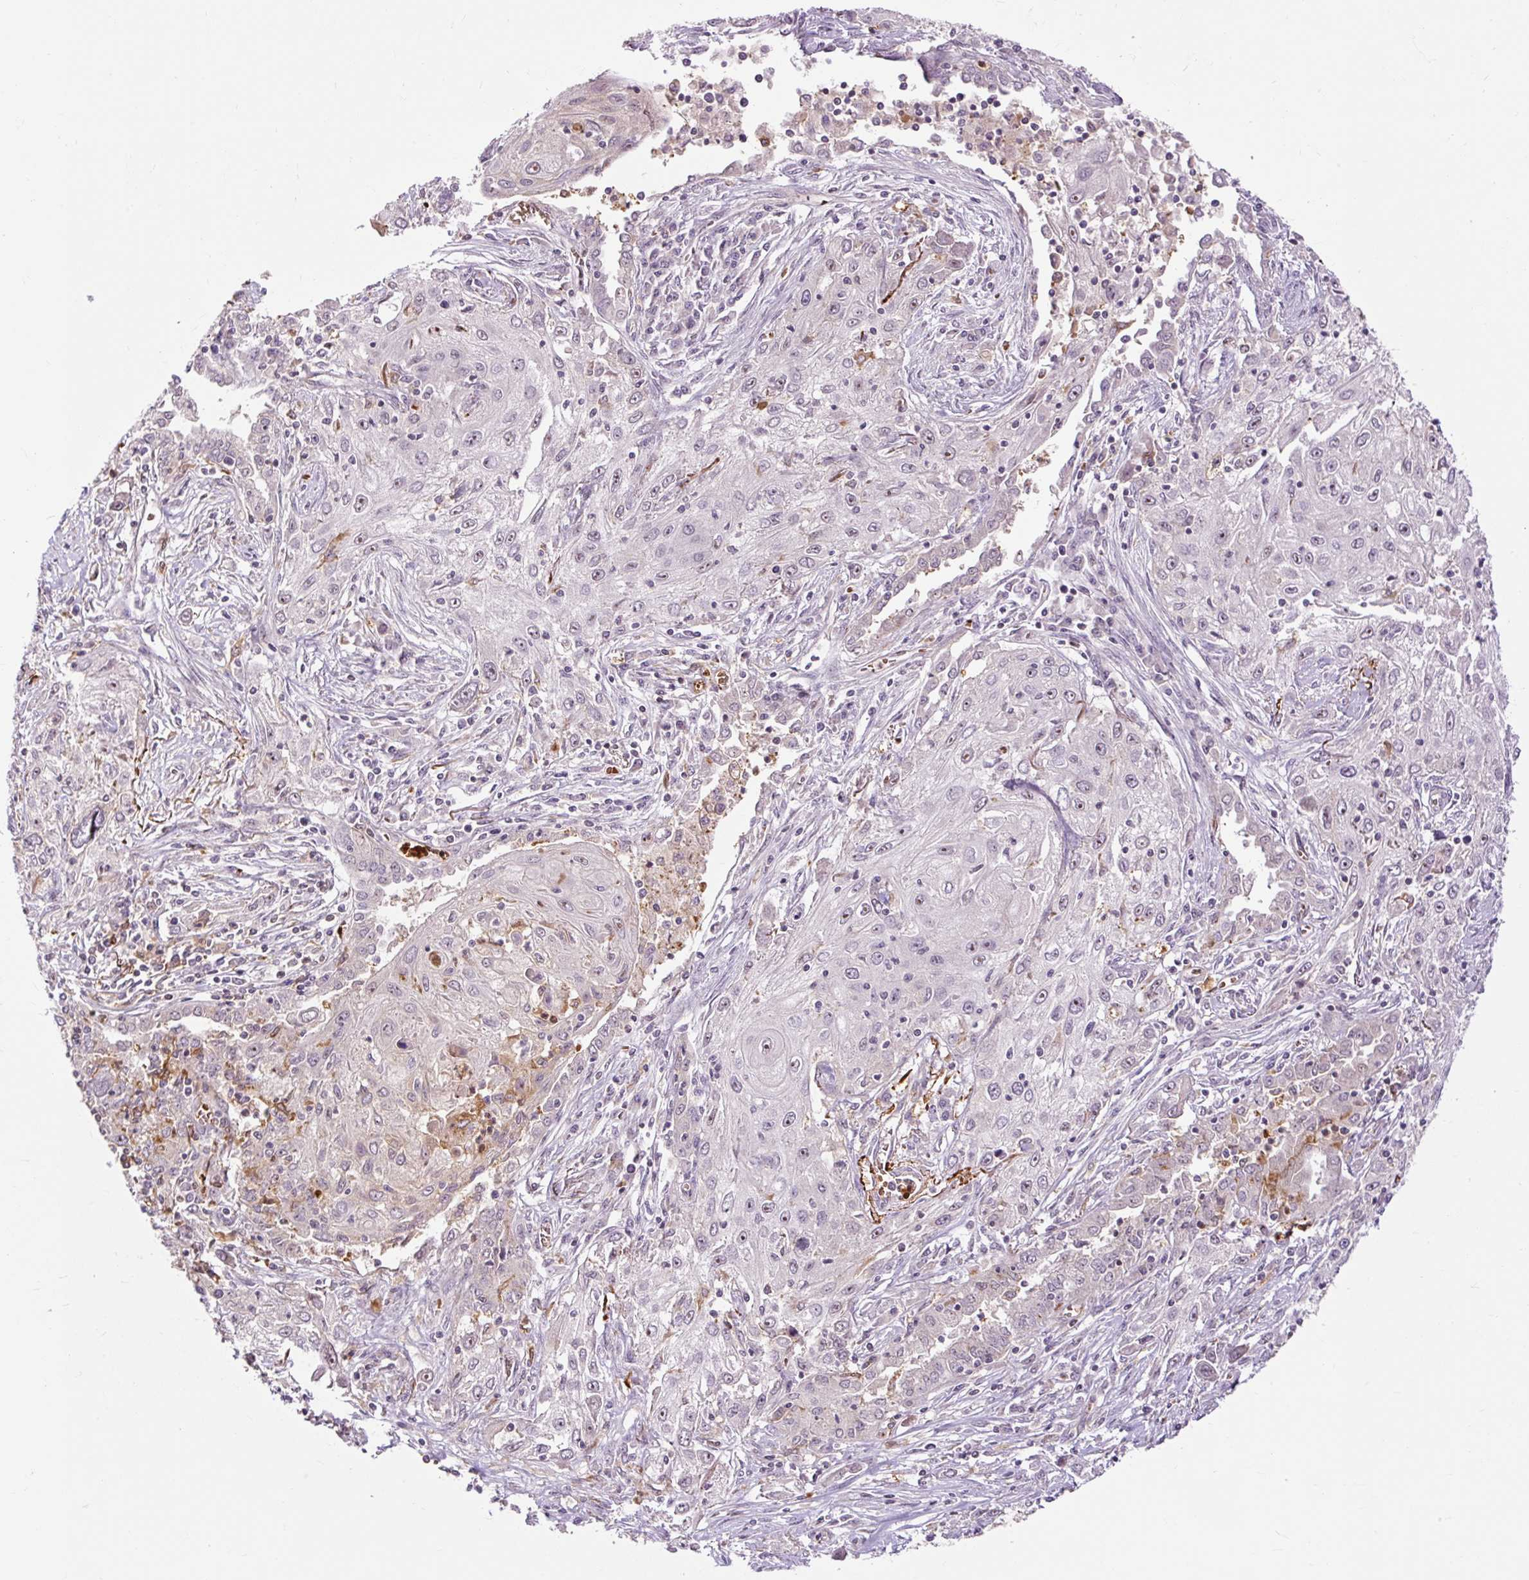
{"staining": {"intensity": "negative", "quantity": "none", "location": "none"}, "tissue": "lung cancer", "cell_type": "Tumor cells", "image_type": "cancer", "snomed": [{"axis": "morphology", "description": "Squamous cell carcinoma, NOS"}, {"axis": "topography", "description": "Lung"}], "caption": "The histopathology image shows no significant expression in tumor cells of lung squamous cell carcinoma.", "gene": "CEBPZ", "patient": {"sex": "female", "age": 69}}